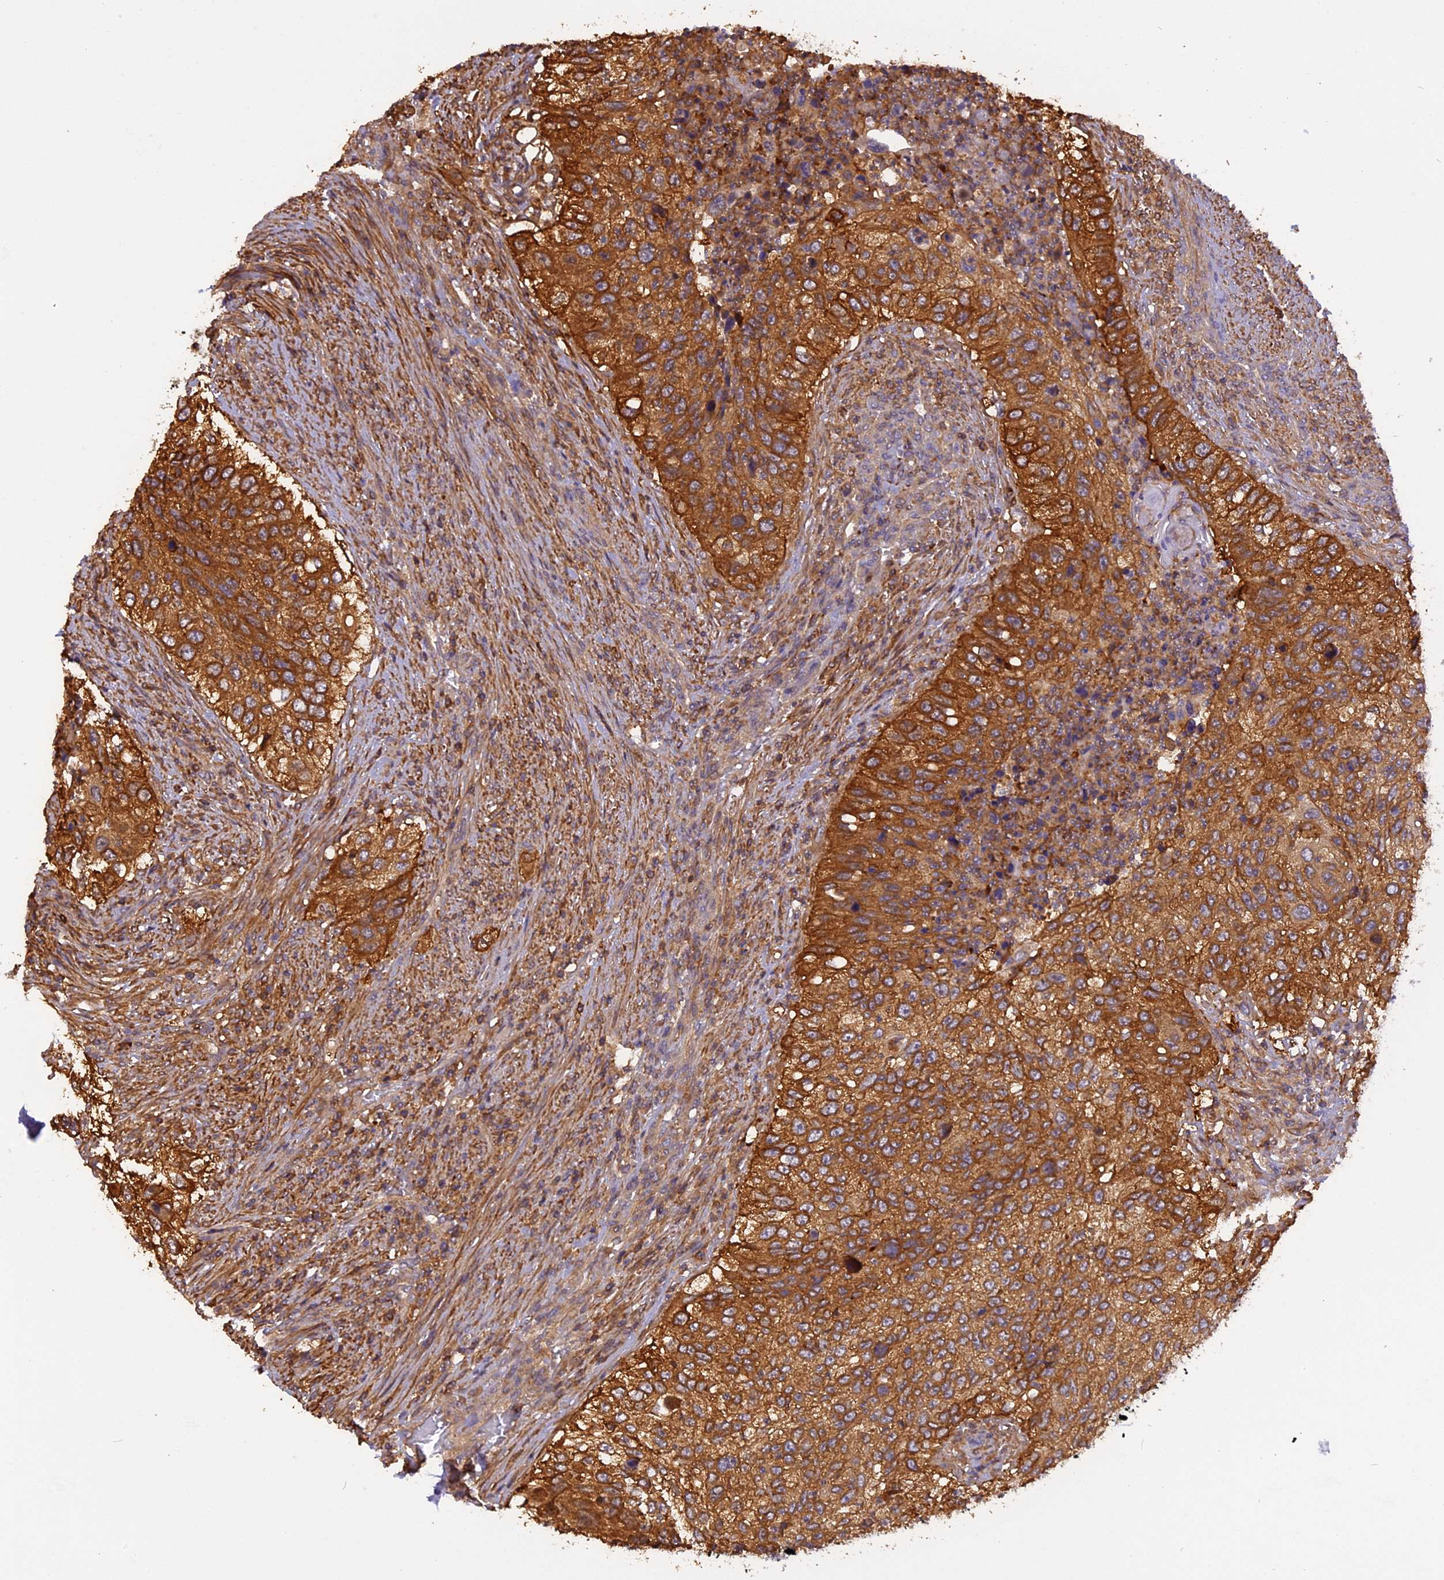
{"staining": {"intensity": "strong", "quantity": ">75%", "location": "cytoplasmic/membranous"}, "tissue": "urothelial cancer", "cell_type": "Tumor cells", "image_type": "cancer", "snomed": [{"axis": "morphology", "description": "Urothelial carcinoma, High grade"}, {"axis": "topography", "description": "Urinary bladder"}], "caption": "Urothelial cancer stained with DAB IHC shows high levels of strong cytoplasmic/membranous expression in approximately >75% of tumor cells.", "gene": "STOML1", "patient": {"sex": "female", "age": 60}}